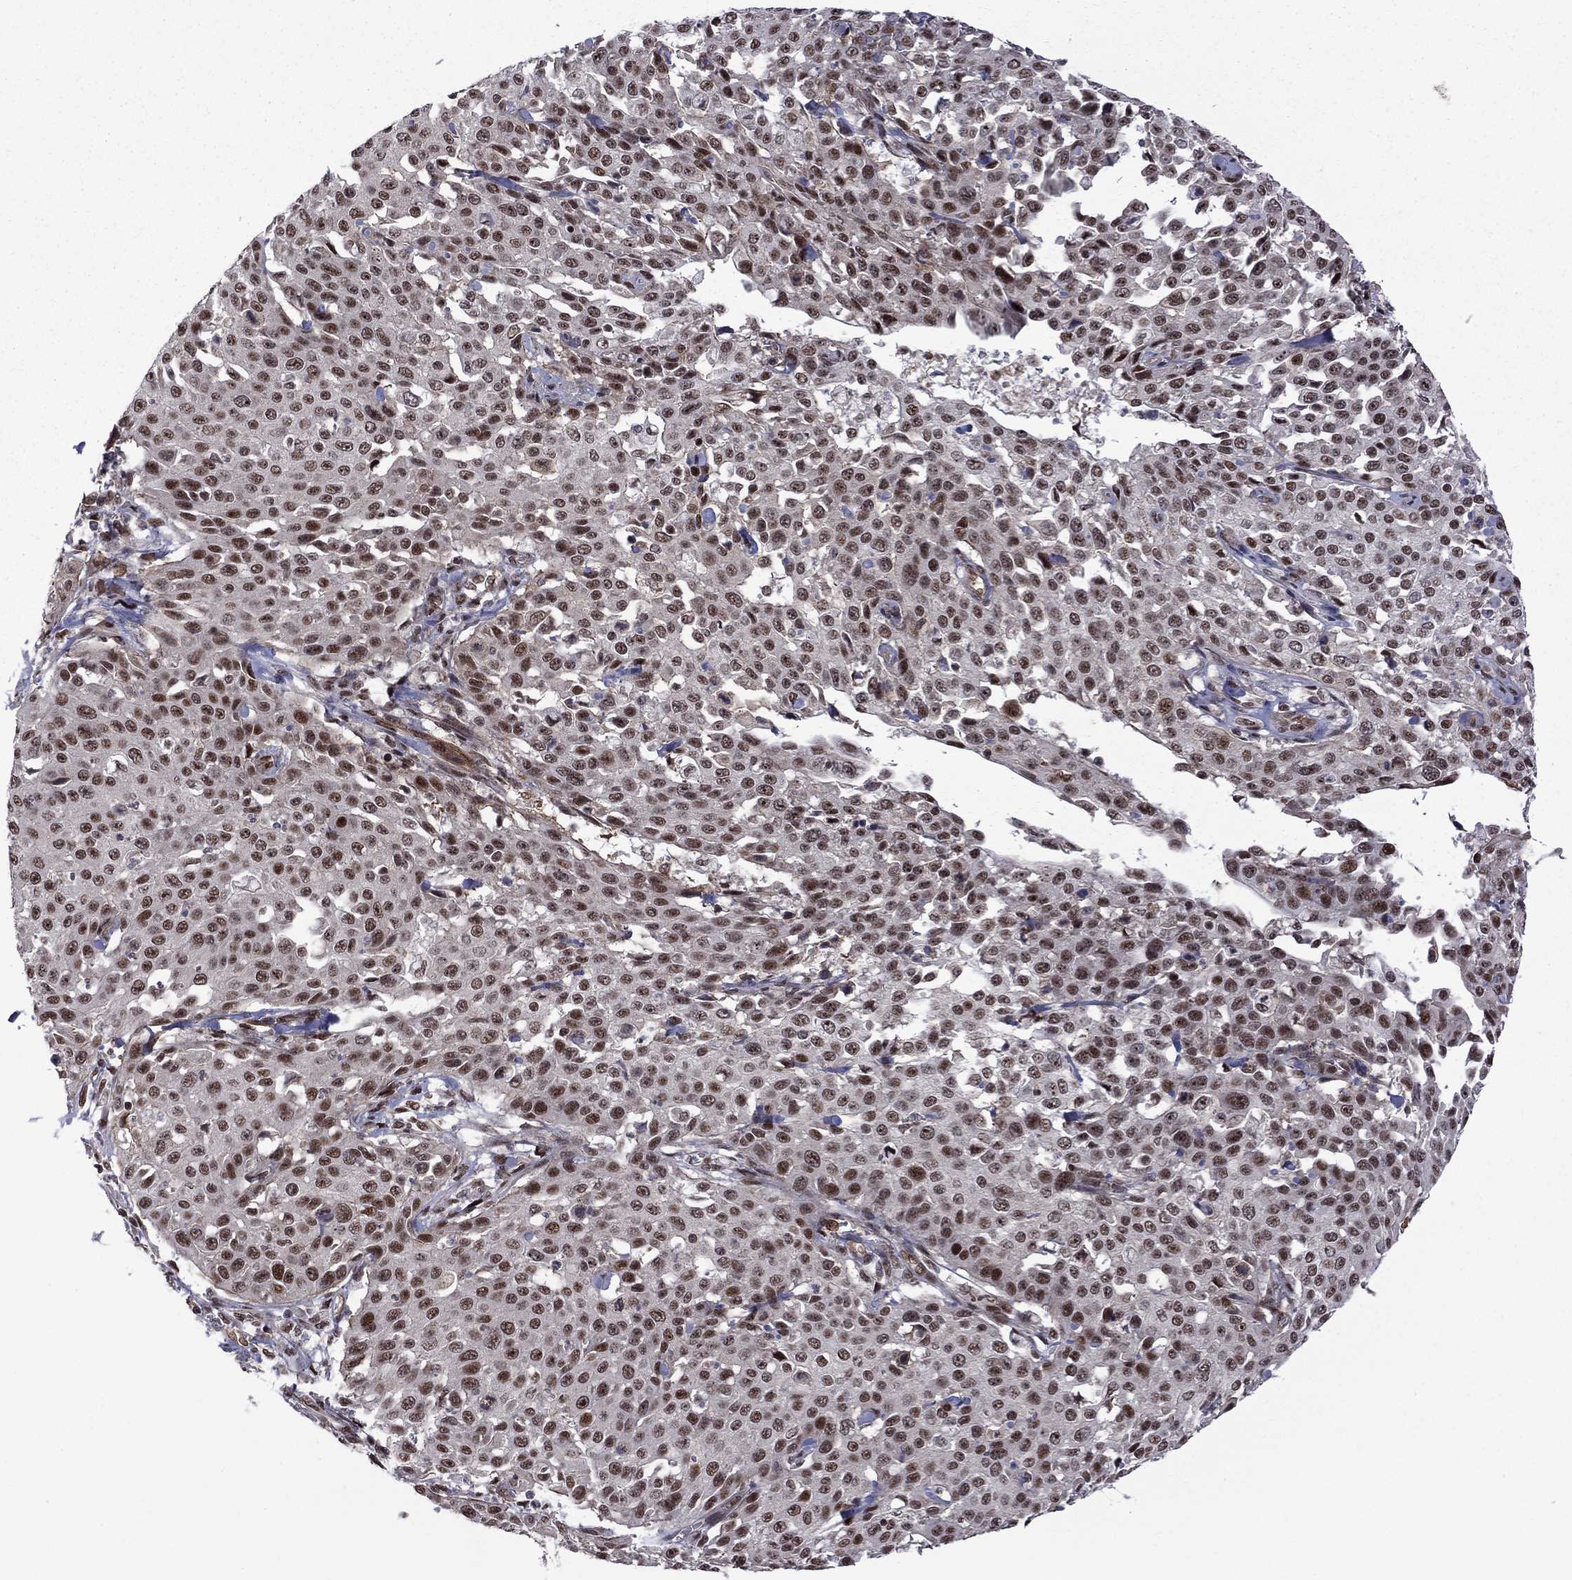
{"staining": {"intensity": "strong", "quantity": ">75%", "location": "nuclear"}, "tissue": "cervical cancer", "cell_type": "Tumor cells", "image_type": "cancer", "snomed": [{"axis": "morphology", "description": "Squamous cell carcinoma, NOS"}, {"axis": "topography", "description": "Cervix"}], "caption": "Immunohistochemical staining of human cervical cancer (squamous cell carcinoma) demonstrates high levels of strong nuclear positivity in about >75% of tumor cells. (brown staining indicates protein expression, while blue staining denotes nuclei).", "gene": "BRF1", "patient": {"sex": "female", "age": 26}}